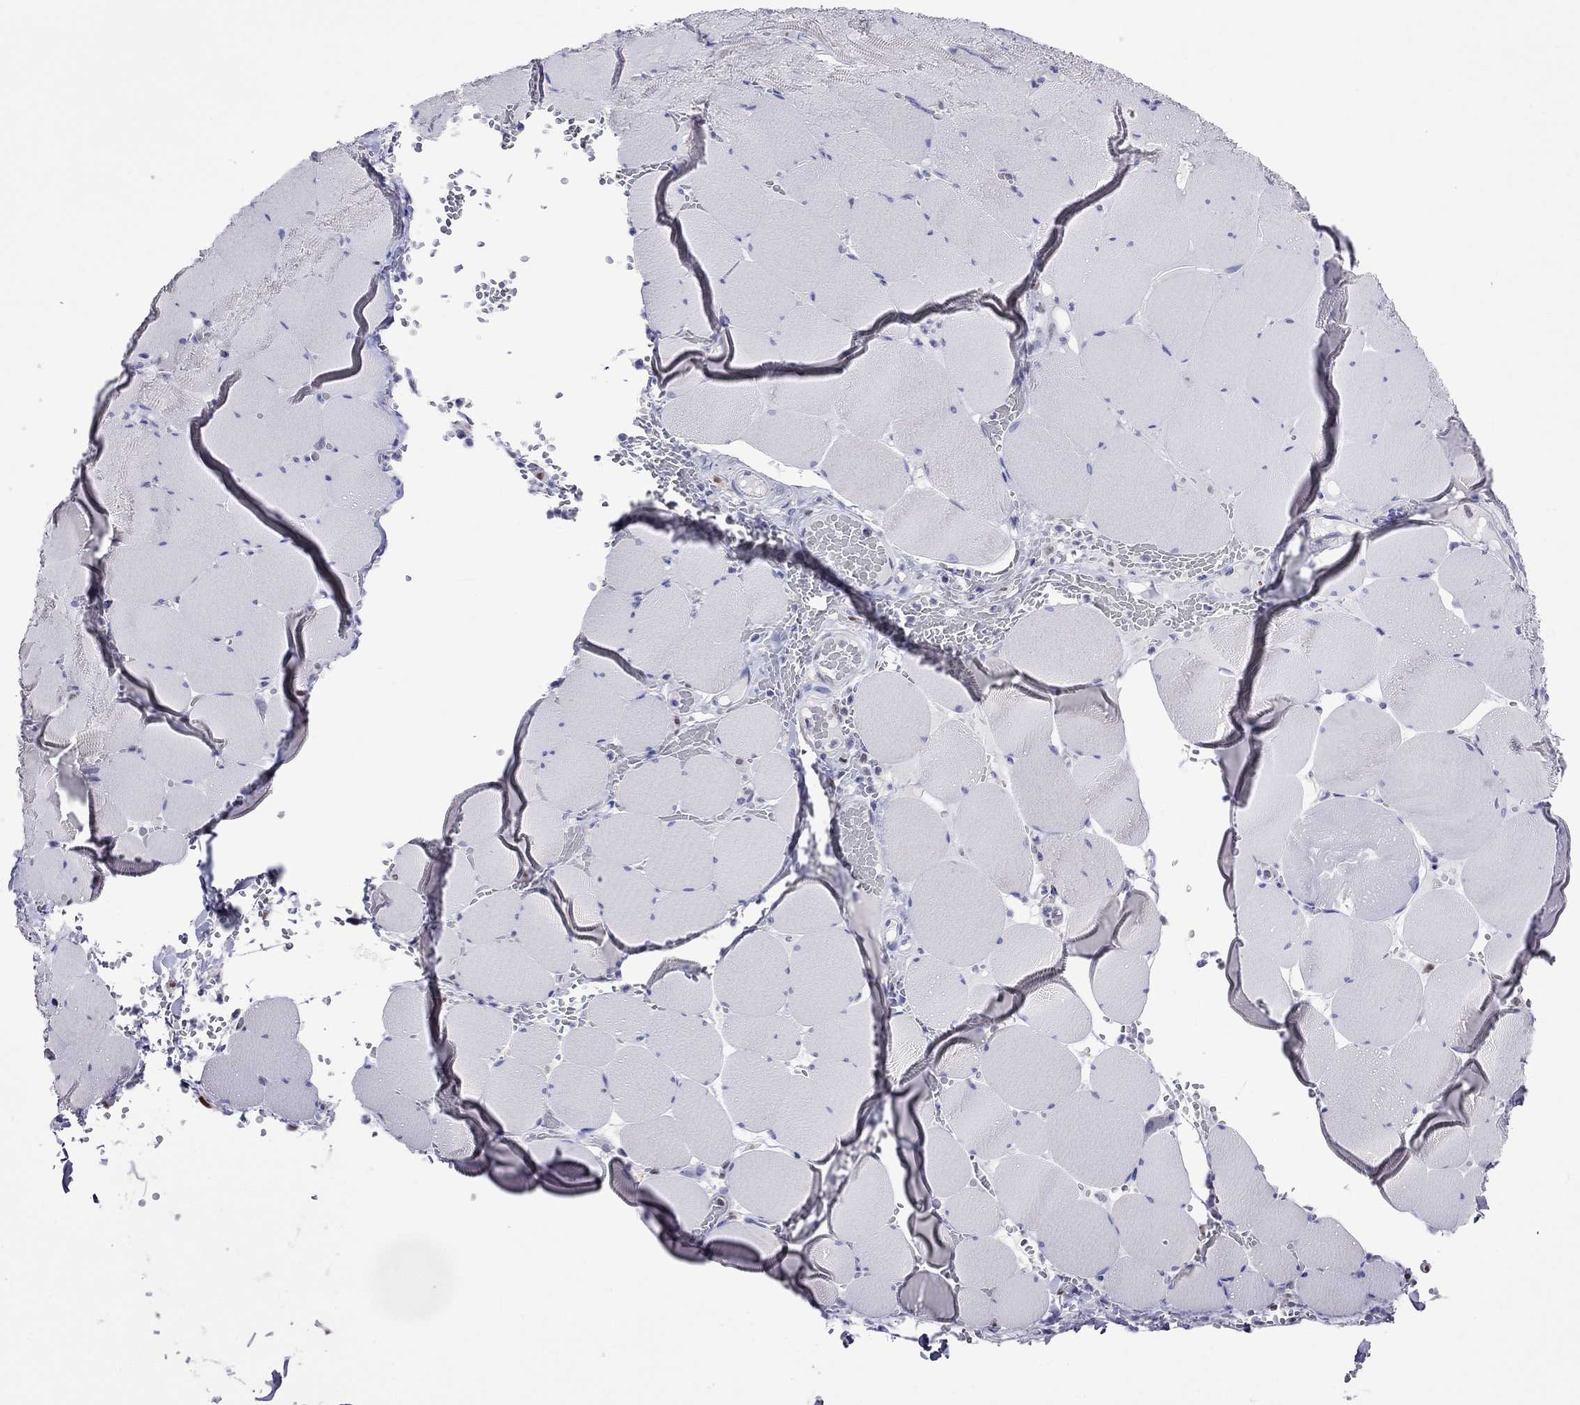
{"staining": {"intensity": "negative", "quantity": "none", "location": "none"}, "tissue": "skeletal muscle", "cell_type": "Myocytes", "image_type": "normal", "snomed": [{"axis": "morphology", "description": "Normal tissue, NOS"}, {"axis": "morphology", "description": "Malignant melanoma, Metastatic site"}, {"axis": "topography", "description": "Skeletal muscle"}], "caption": "Immunohistochemical staining of normal skeletal muscle demonstrates no significant expression in myocytes. (Stains: DAB IHC with hematoxylin counter stain, Microscopy: brightfield microscopy at high magnification).", "gene": "MPZ", "patient": {"sex": "male", "age": 50}}